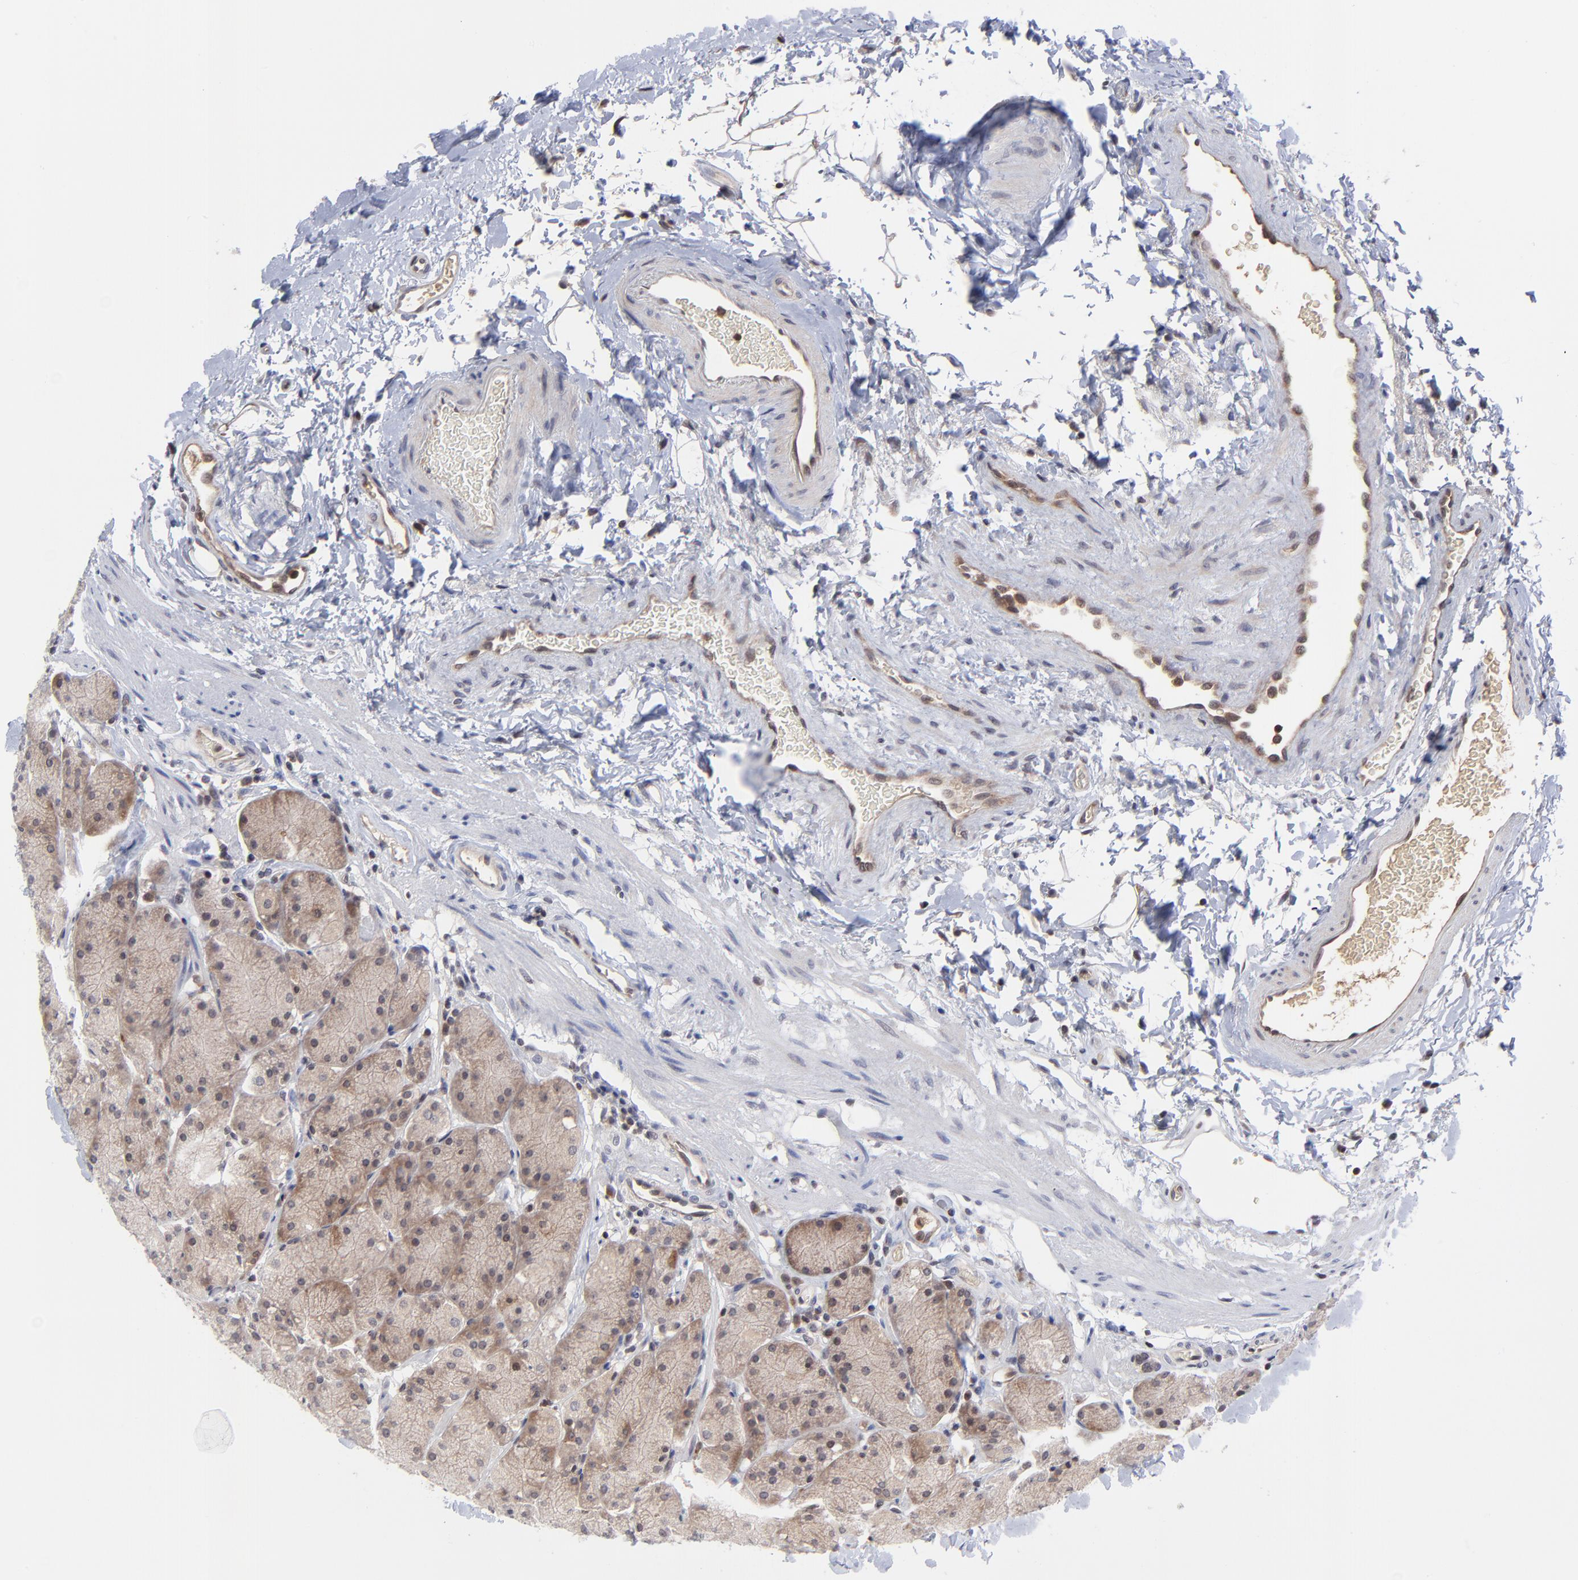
{"staining": {"intensity": "moderate", "quantity": ">75%", "location": "cytoplasmic/membranous"}, "tissue": "stomach", "cell_type": "Glandular cells", "image_type": "normal", "snomed": [{"axis": "morphology", "description": "Normal tissue, NOS"}, {"axis": "topography", "description": "Stomach, upper"}, {"axis": "topography", "description": "Stomach"}], "caption": "Stomach stained with DAB (3,3'-diaminobenzidine) immunohistochemistry reveals medium levels of moderate cytoplasmic/membranous staining in about >75% of glandular cells. Nuclei are stained in blue.", "gene": "UBE2L6", "patient": {"sex": "male", "age": 76}}